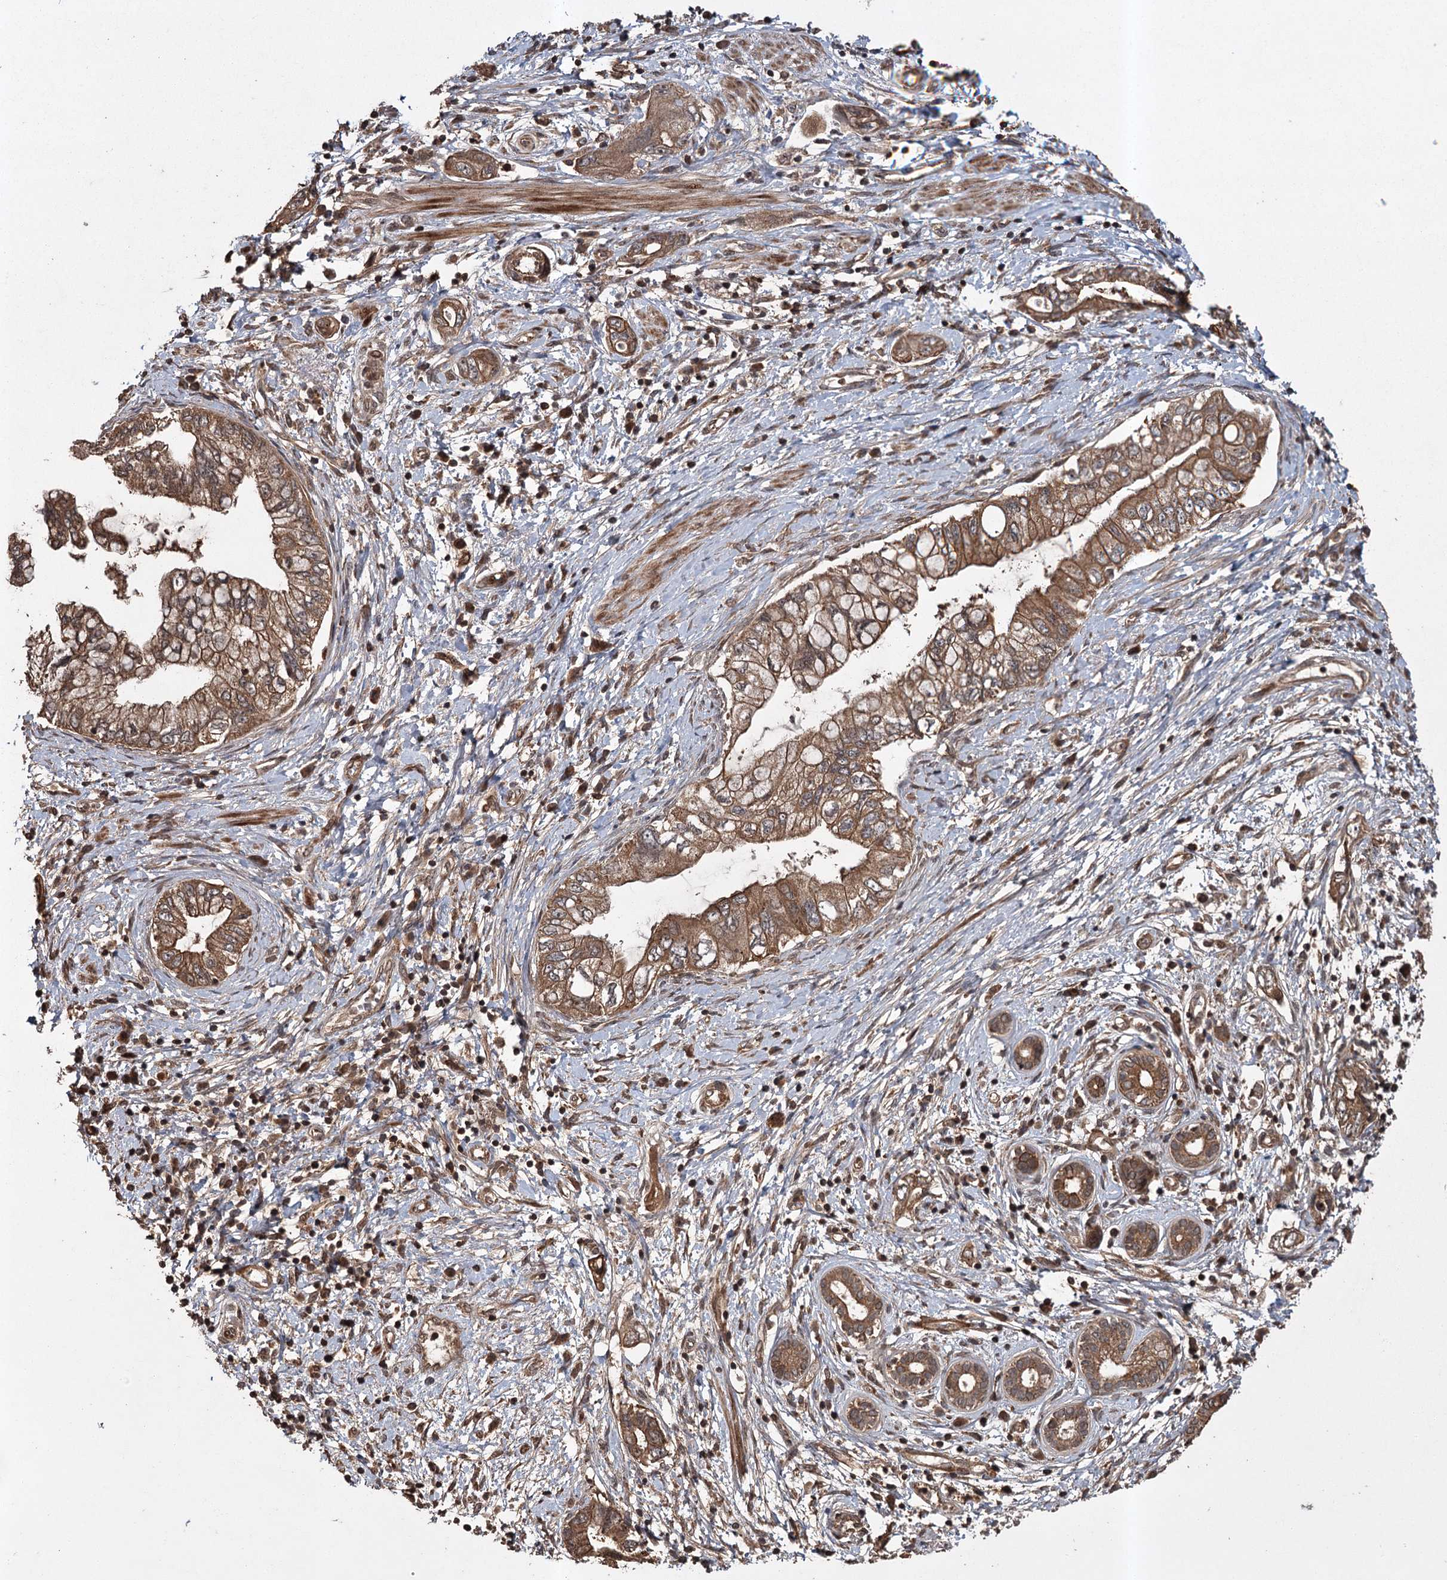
{"staining": {"intensity": "moderate", "quantity": ">75%", "location": "cytoplasmic/membranous"}, "tissue": "pancreatic cancer", "cell_type": "Tumor cells", "image_type": "cancer", "snomed": [{"axis": "morphology", "description": "Adenocarcinoma, NOS"}, {"axis": "topography", "description": "Pancreas"}], "caption": "Adenocarcinoma (pancreatic) tissue exhibits moderate cytoplasmic/membranous staining in about >75% of tumor cells The staining was performed using DAB, with brown indicating positive protein expression. Nuclei are stained blue with hematoxylin.", "gene": "RPAP3", "patient": {"sex": "female", "age": 73}}